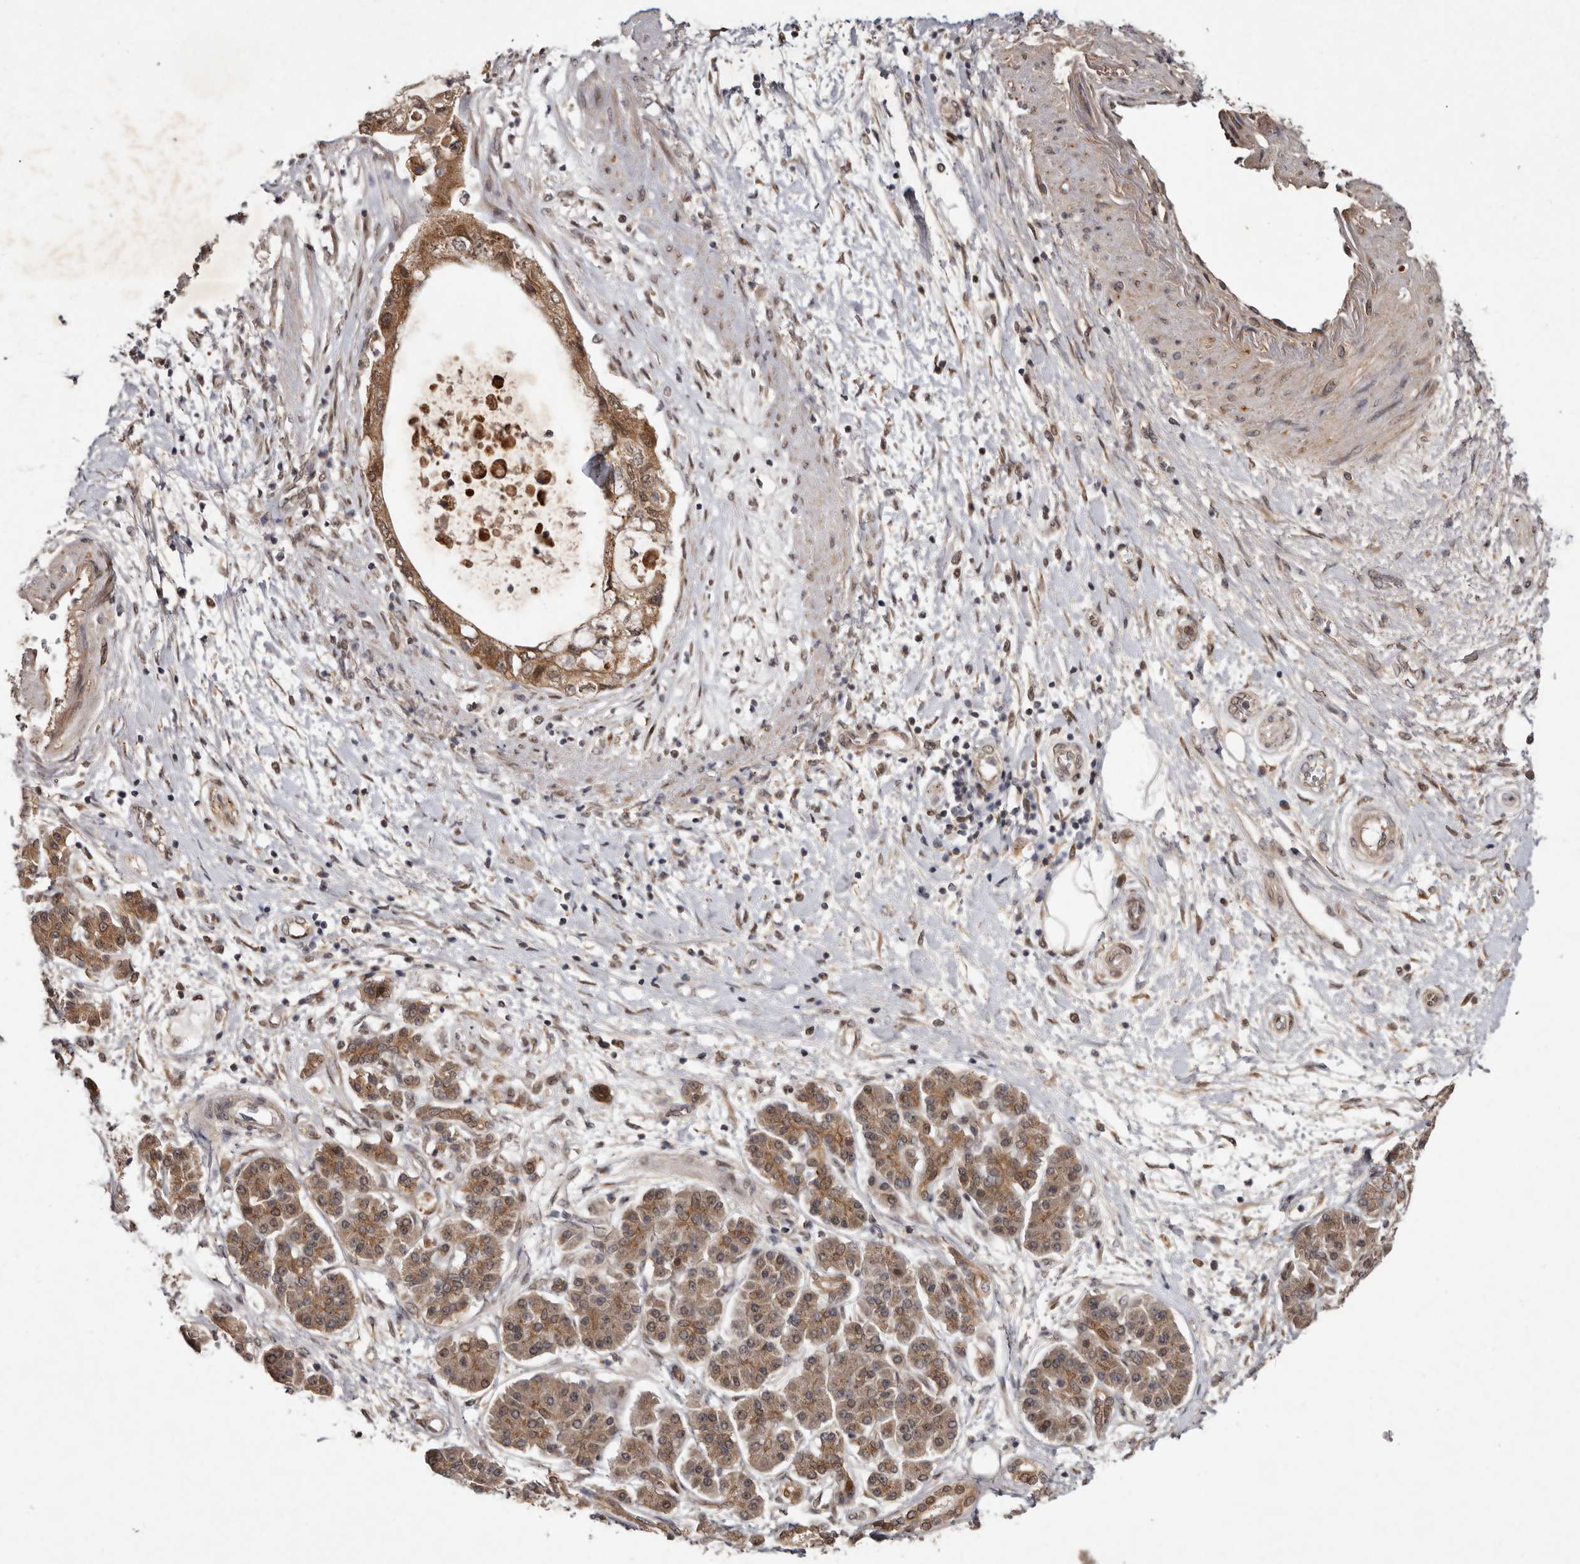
{"staining": {"intensity": "moderate", "quantity": ">75%", "location": "cytoplasmic/membranous,nuclear"}, "tissue": "pancreatic cancer", "cell_type": "Tumor cells", "image_type": "cancer", "snomed": [{"axis": "morphology", "description": "Adenocarcinoma, NOS"}, {"axis": "topography", "description": "Pancreas"}], "caption": "Human pancreatic adenocarcinoma stained with a protein marker shows moderate staining in tumor cells.", "gene": "ABL1", "patient": {"sex": "female", "age": 73}}